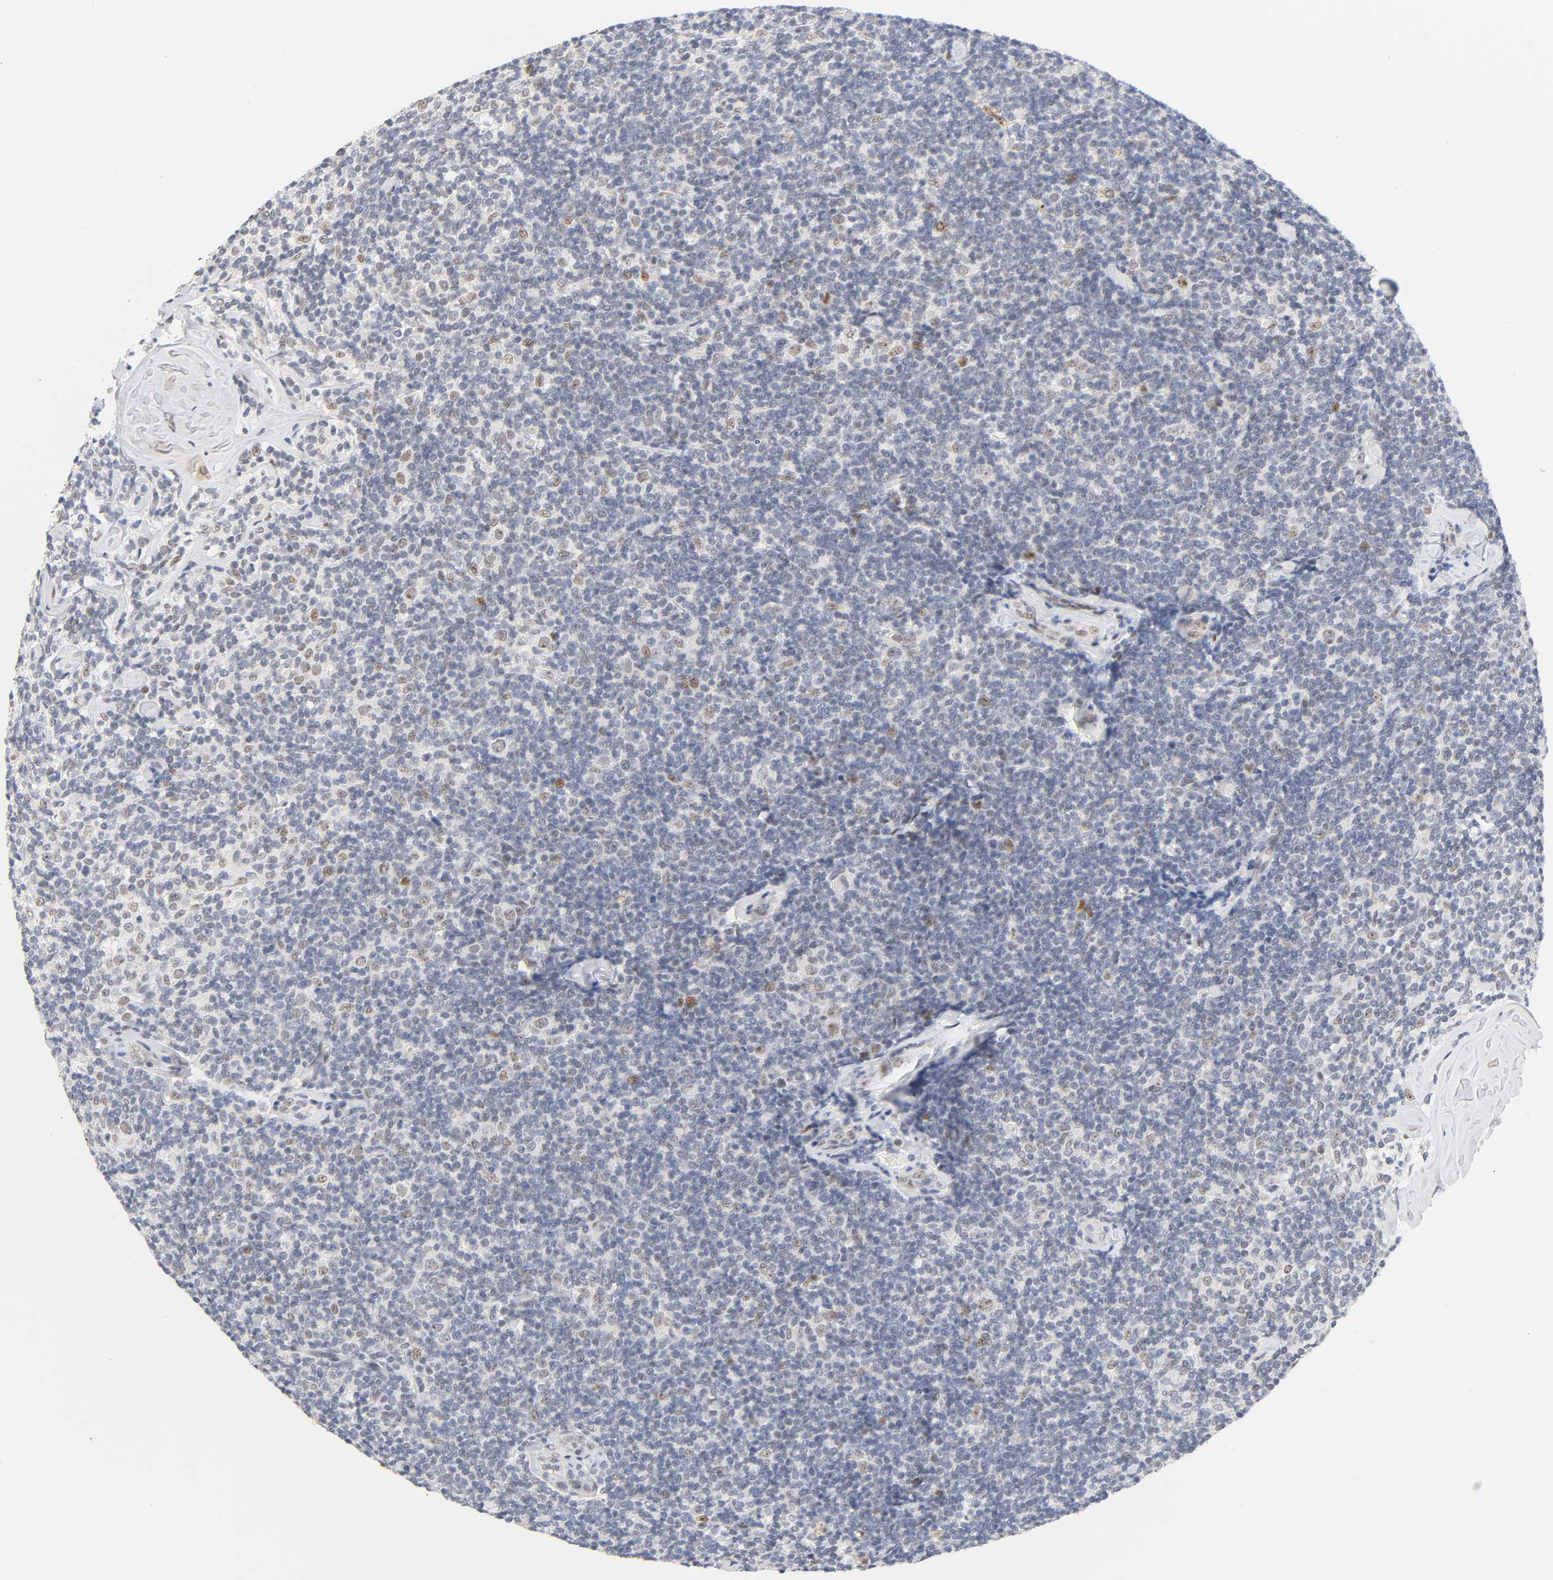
{"staining": {"intensity": "moderate", "quantity": "<25%", "location": "nuclear"}, "tissue": "lymphoma", "cell_type": "Tumor cells", "image_type": "cancer", "snomed": [{"axis": "morphology", "description": "Malignant lymphoma, non-Hodgkin's type, Low grade"}, {"axis": "topography", "description": "Lymph node"}], "caption": "Protein staining demonstrates moderate nuclear expression in approximately <25% of tumor cells in low-grade malignant lymphoma, non-Hodgkin's type. (DAB = brown stain, brightfield microscopy at high magnification).", "gene": "MNAT1", "patient": {"sex": "female", "age": 56}}